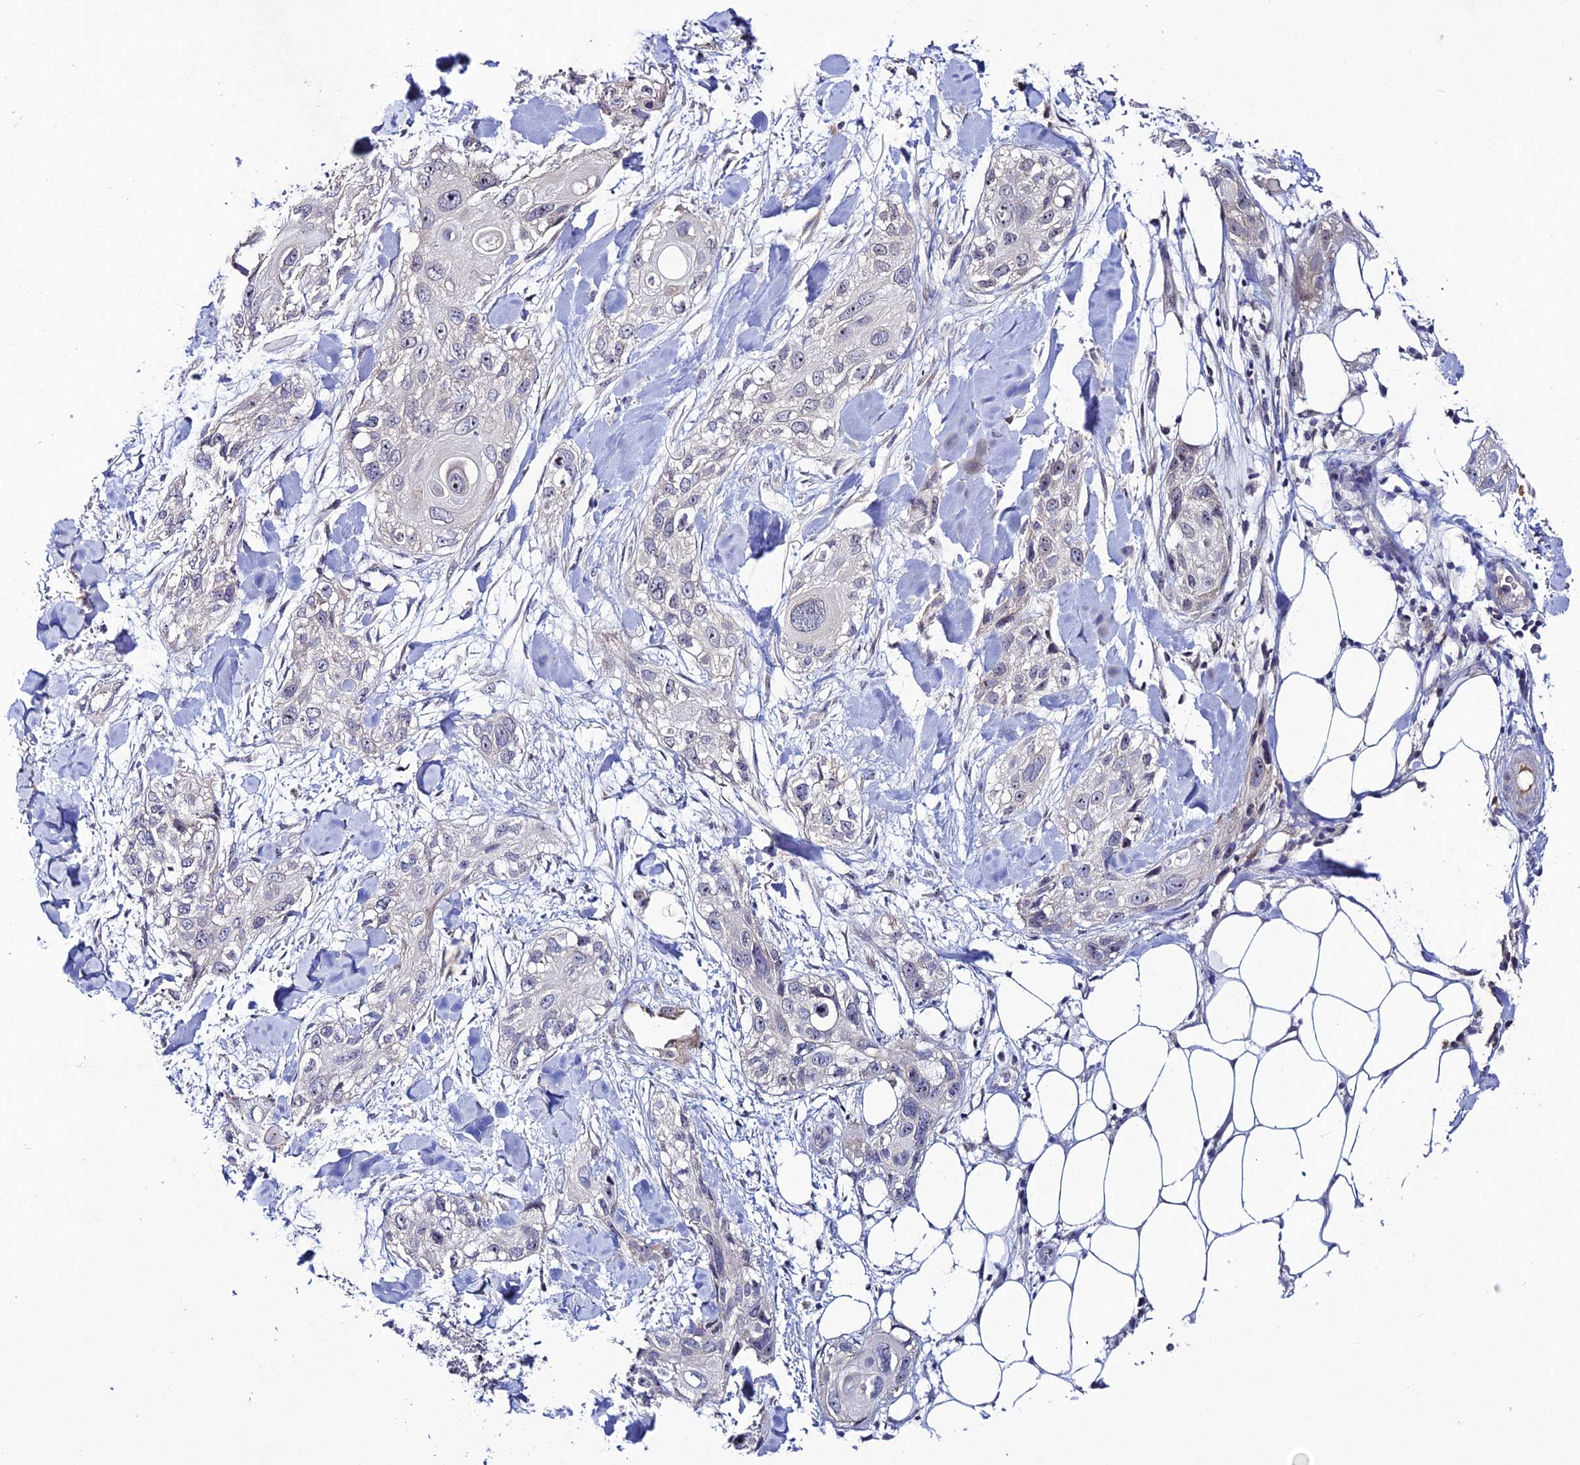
{"staining": {"intensity": "negative", "quantity": "none", "location": "none"}, "tissue": "skin cancer", "cell_type": "Tumor cells", "image_type": "cancer", "snomed": [{"axis": "morphology", "description": "Normal tissue, NOS"}, {"axis": "morphology", "description": "Squamous cell carcinoma, NOS"}, {"axis": "topography", "description": "Skin"}], "caption": "Photomicrograph shows no significant protein expression in tumor cells of skin cancer. (DAB IHC, high magnification).", "gene": "CHST5", "patient": {"sex": "male", "age": 72}}